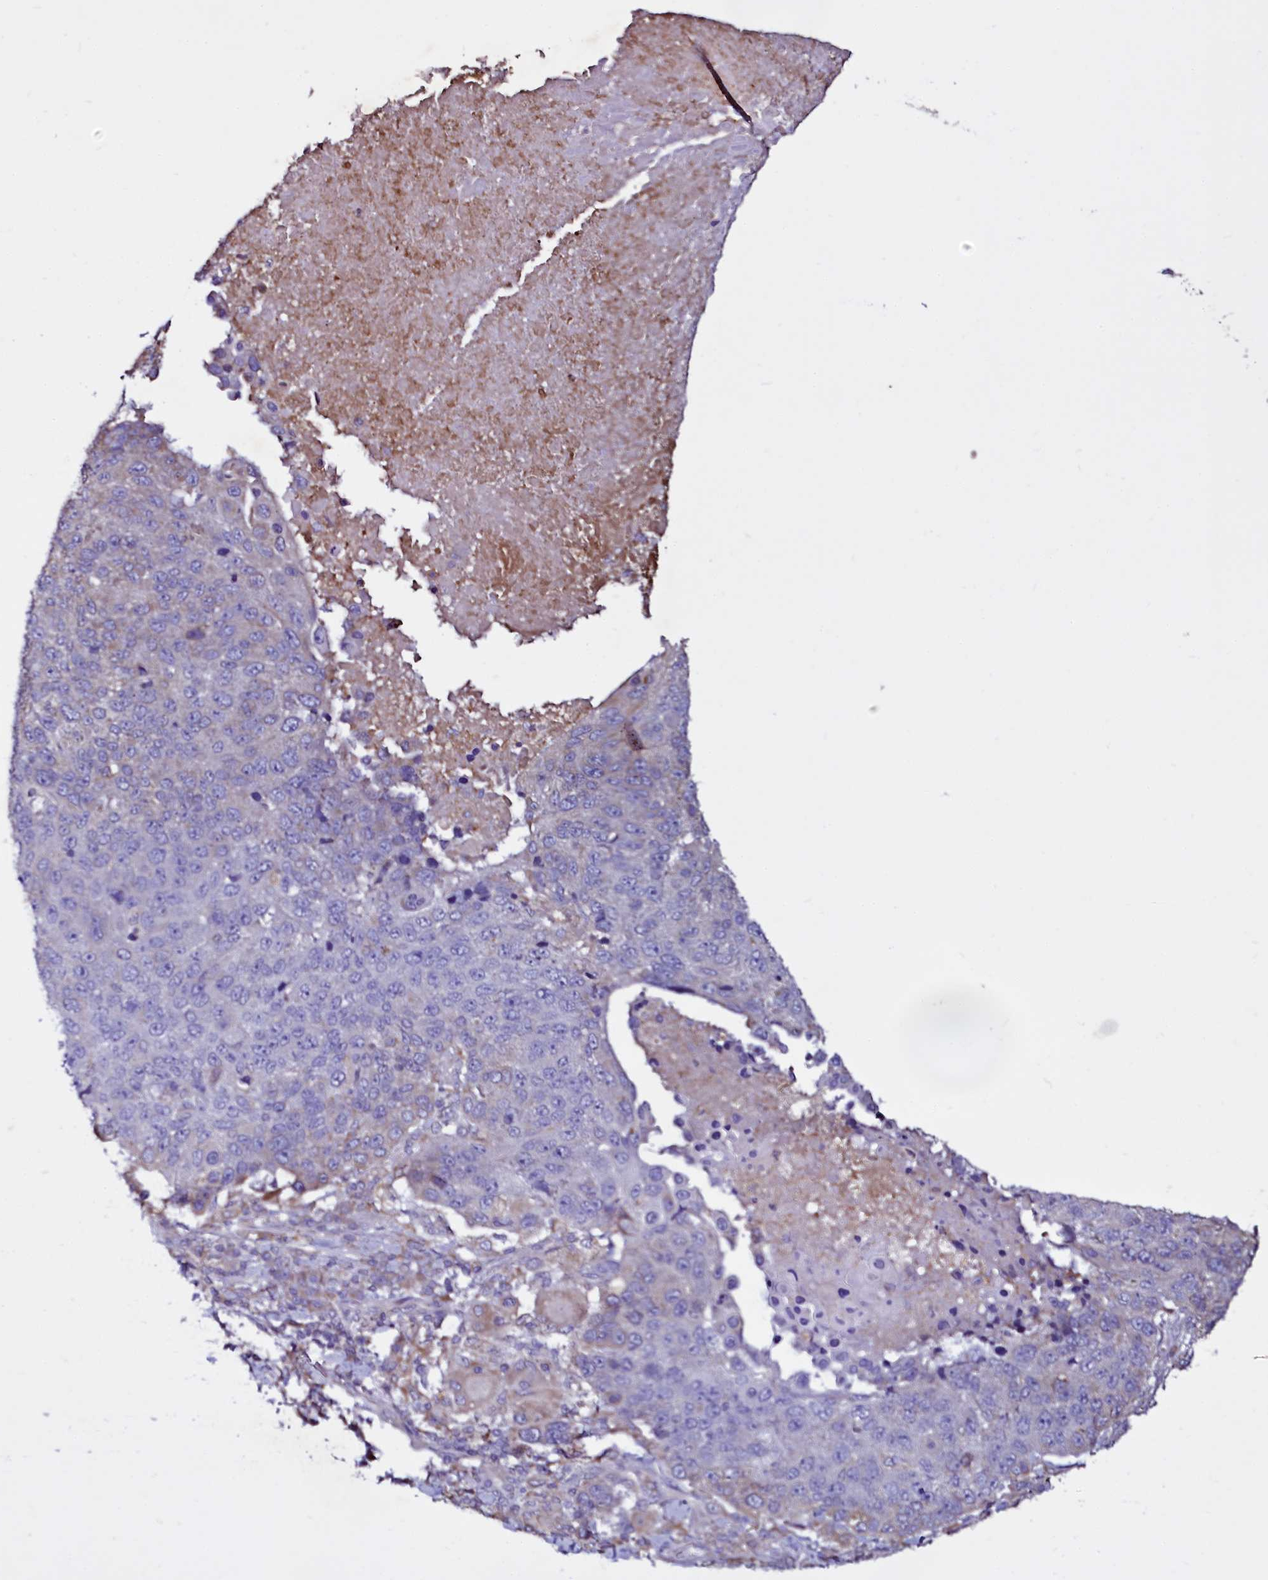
{"staining": {"intensity": "weak", "quantity": "<25%", "location": "cytoplasmic/membranous"}, "tissue": "lung cancer", "cell_type": "Tumor cells", "image_type": "cancer", "snomed": [{"axis": "morphology", "description": "Normal tissue, NOS"}, {"axis": "morphology", "description": "Squamous cell carcinoma, NOS"}, {"axis": "topography", "description": "Lymph node"}, {"axis": "topography", "description": "Lung"}], "caption": "A micrograph of human squamous cell carcinoma (lung) is negative for staining in tumor cells.", "gene": "SELENOT", "patient": {"sex": "male", "age": 66}}